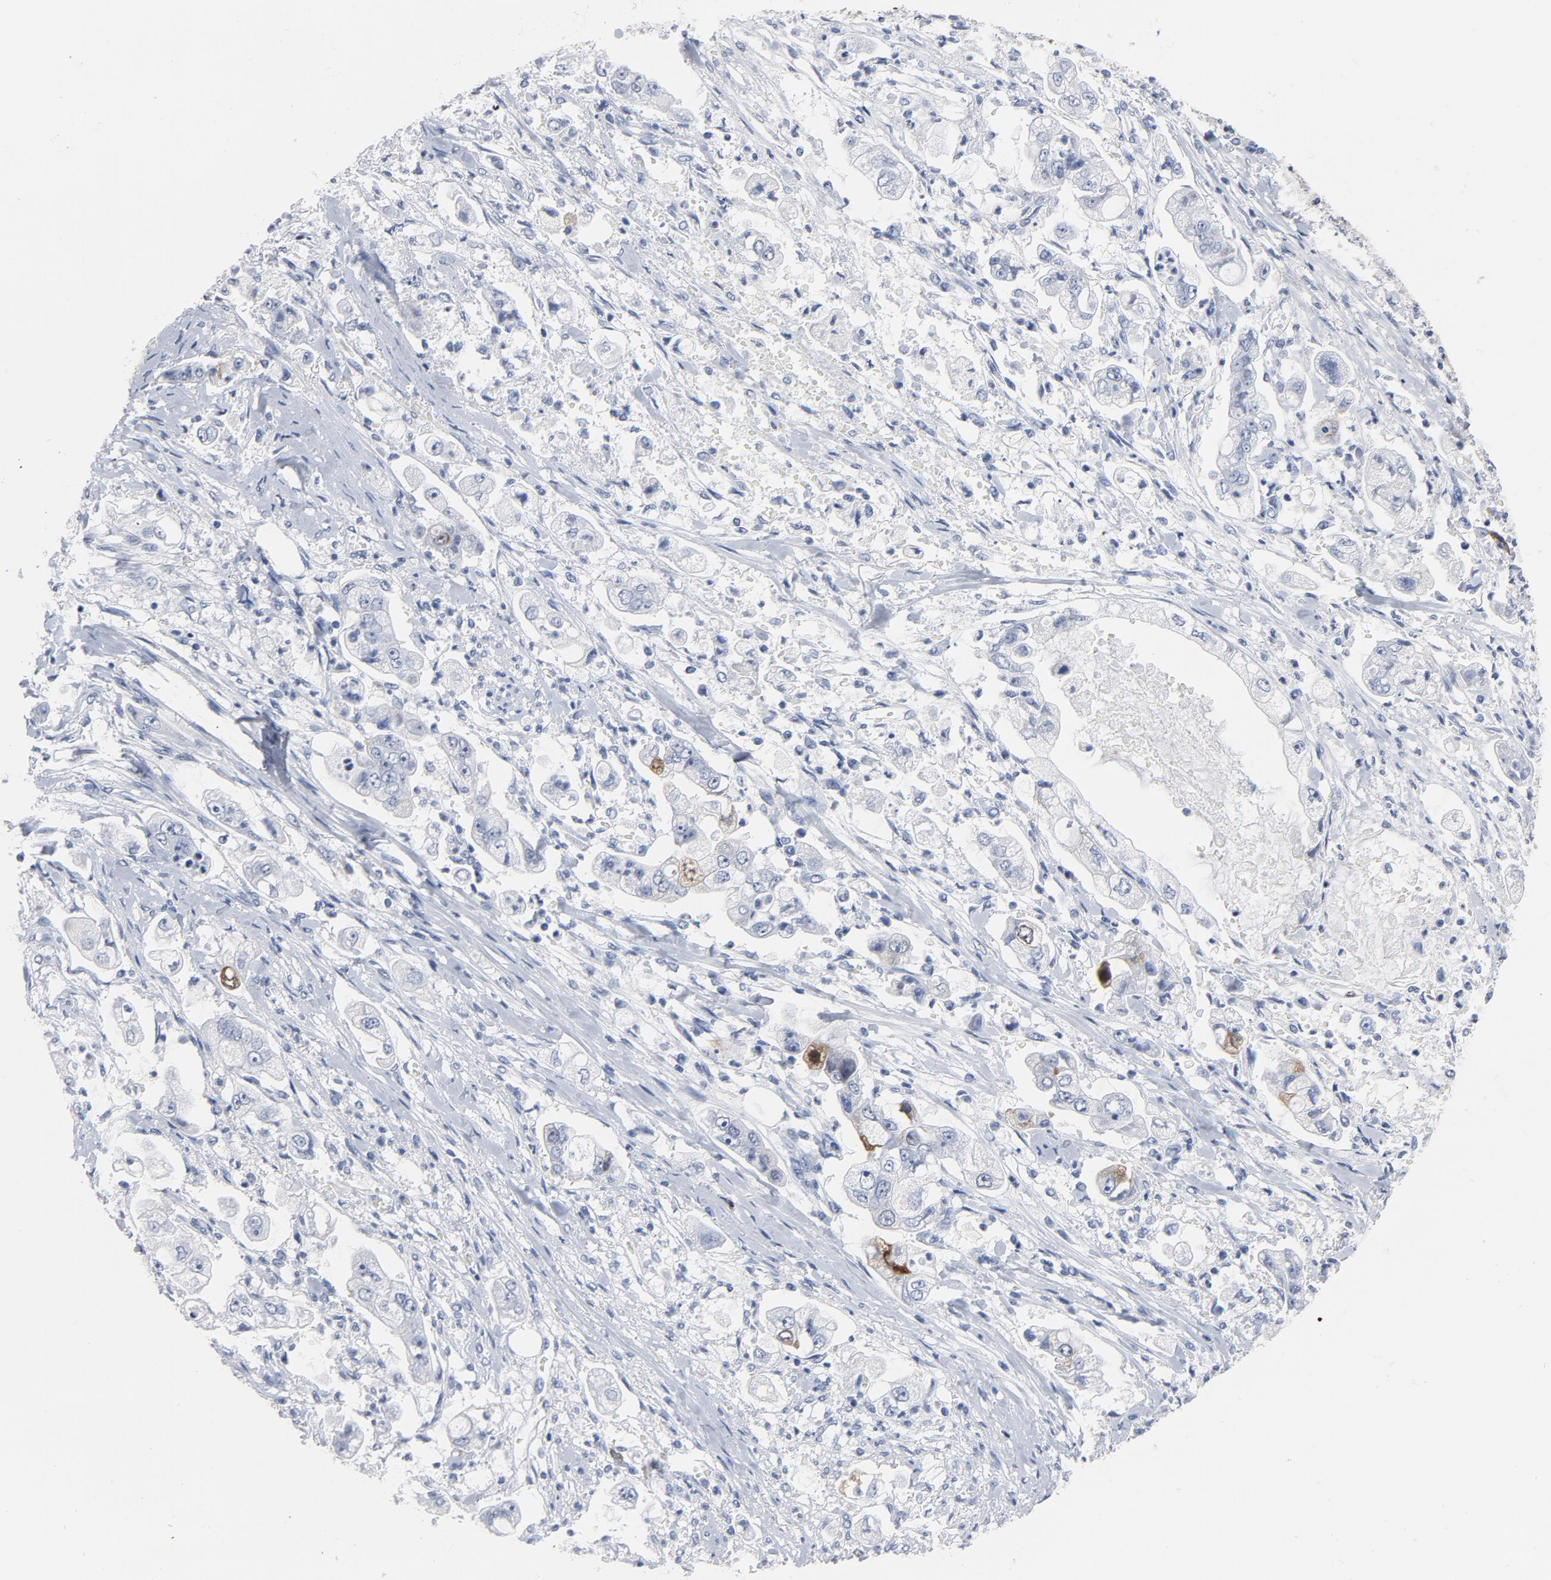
{"staining": {"intensity": "moderate", "quantity": "<25%", "location": "nuclear"}, "tissue": "stomach cancer", "cell_type": "Tumor cells", "image_type": "cancer", "snomed": [{"axis": "morphology", "description": "Adenocarcinoma, NOS"}, {"axis": "topography", "description": "Stomach"}], "caption": "Tumor cells demonstrate low levels of moderate nuclear positivity in about <25% of cells in human stomach cancer. Using DAB (brown) and hematoxylin (blue) stains, captured at high magnification using brightfield microscopy.", "gene": "CDC20", "patient": {"sex": "male", "age": 62}}